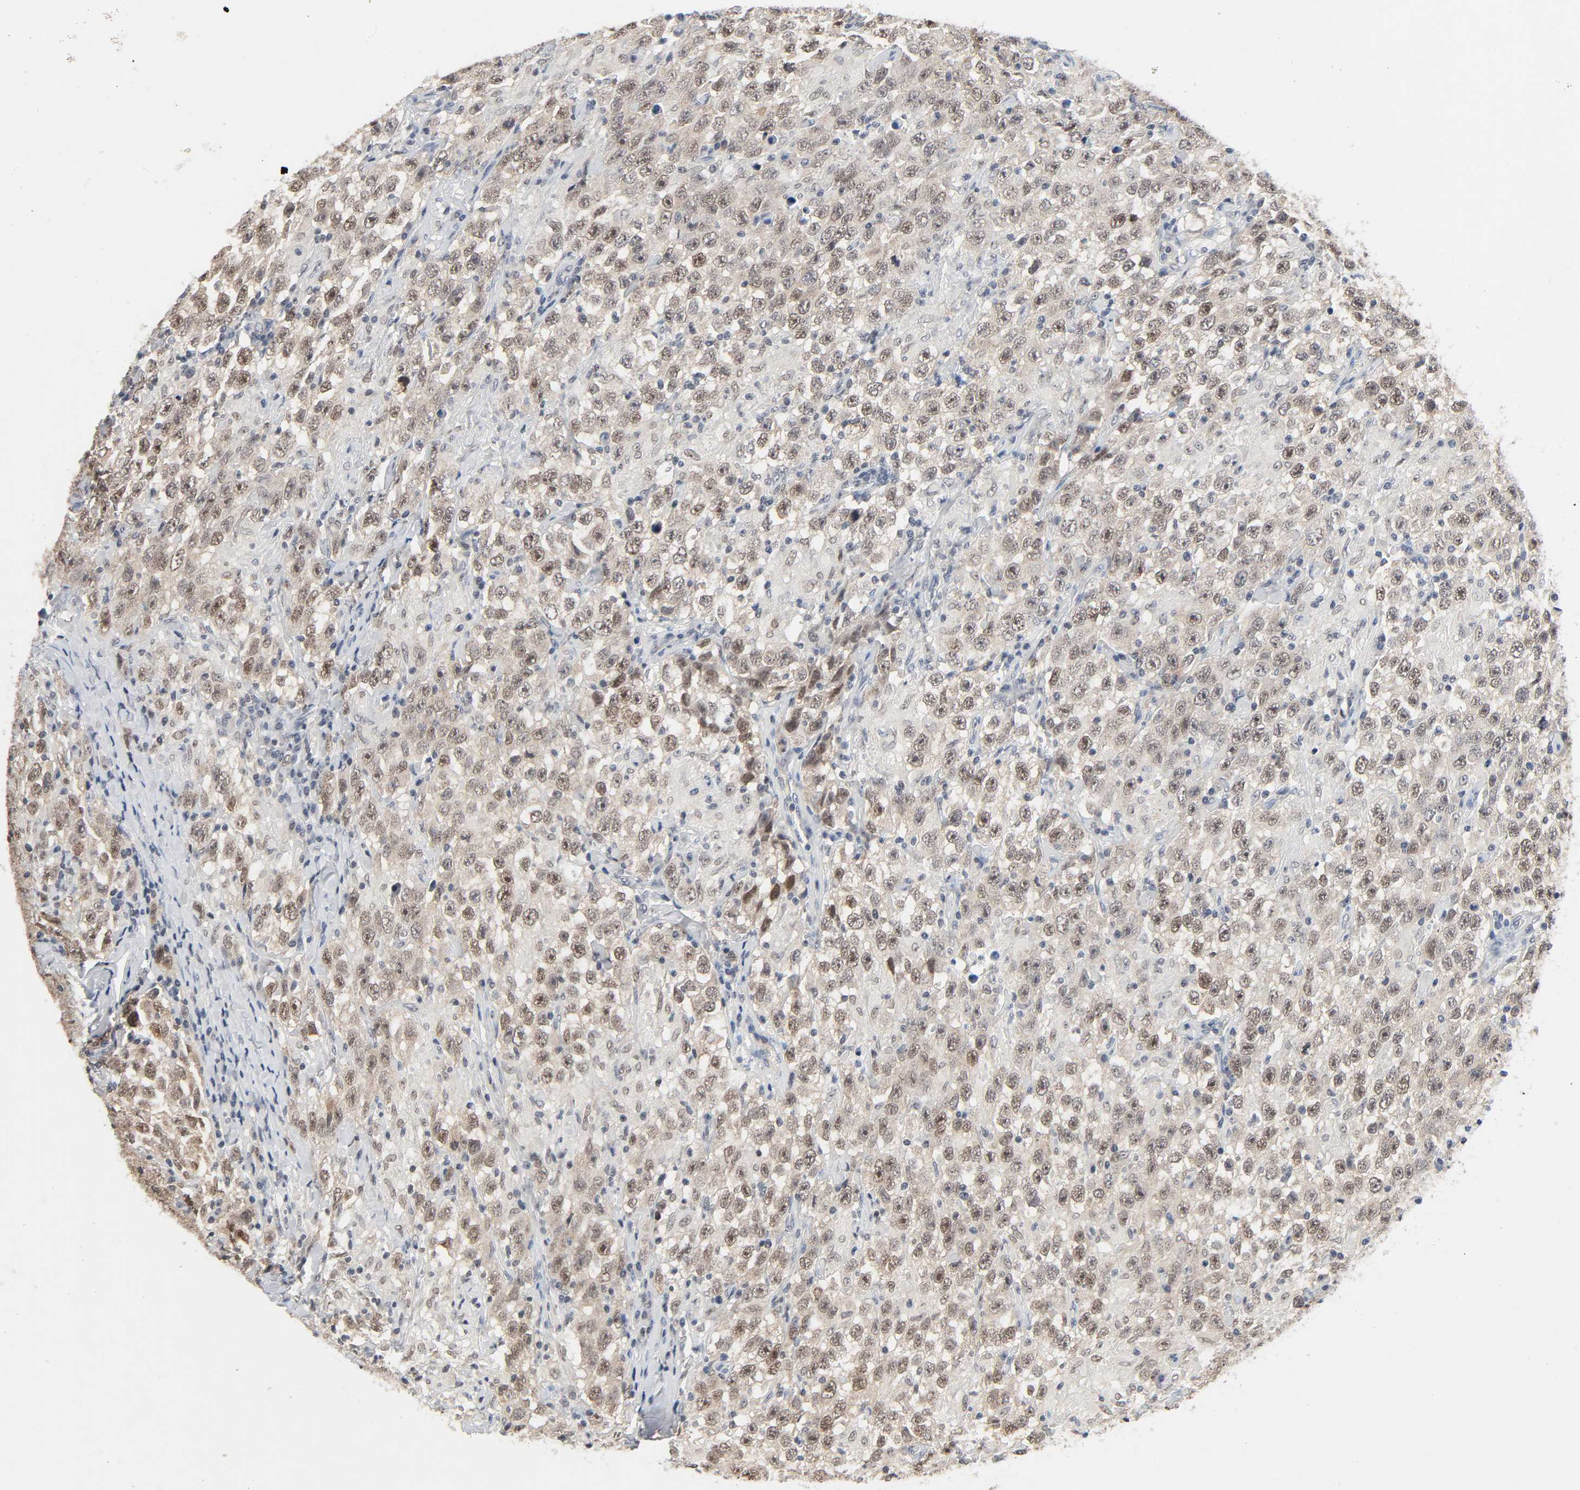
{"staining": {"intensity": "weak", "quantity": ">75%", "location": "cytoplasmic/membranous,nuclear"}, "tissue": "testis cancer", "cell_type": "Tumor cells", "image_type": "cancer", "snomed": [{"axis": "morphology", "description": "Seminoma, NOS"}, {"axis": "topography", "description": "Testis"}], "caption": "A high-resolution micrograph shows immunohistochemistry staining of testis seminoma, which displays weak cytoplasmic/membranous and nuclear staining in approximately >75% of tumor cells. The protein is shown in brown color, while the nuclei are stained blue.", "gene": "MAPKAPK5", "patient": {"sex": "male", "age": 41}}